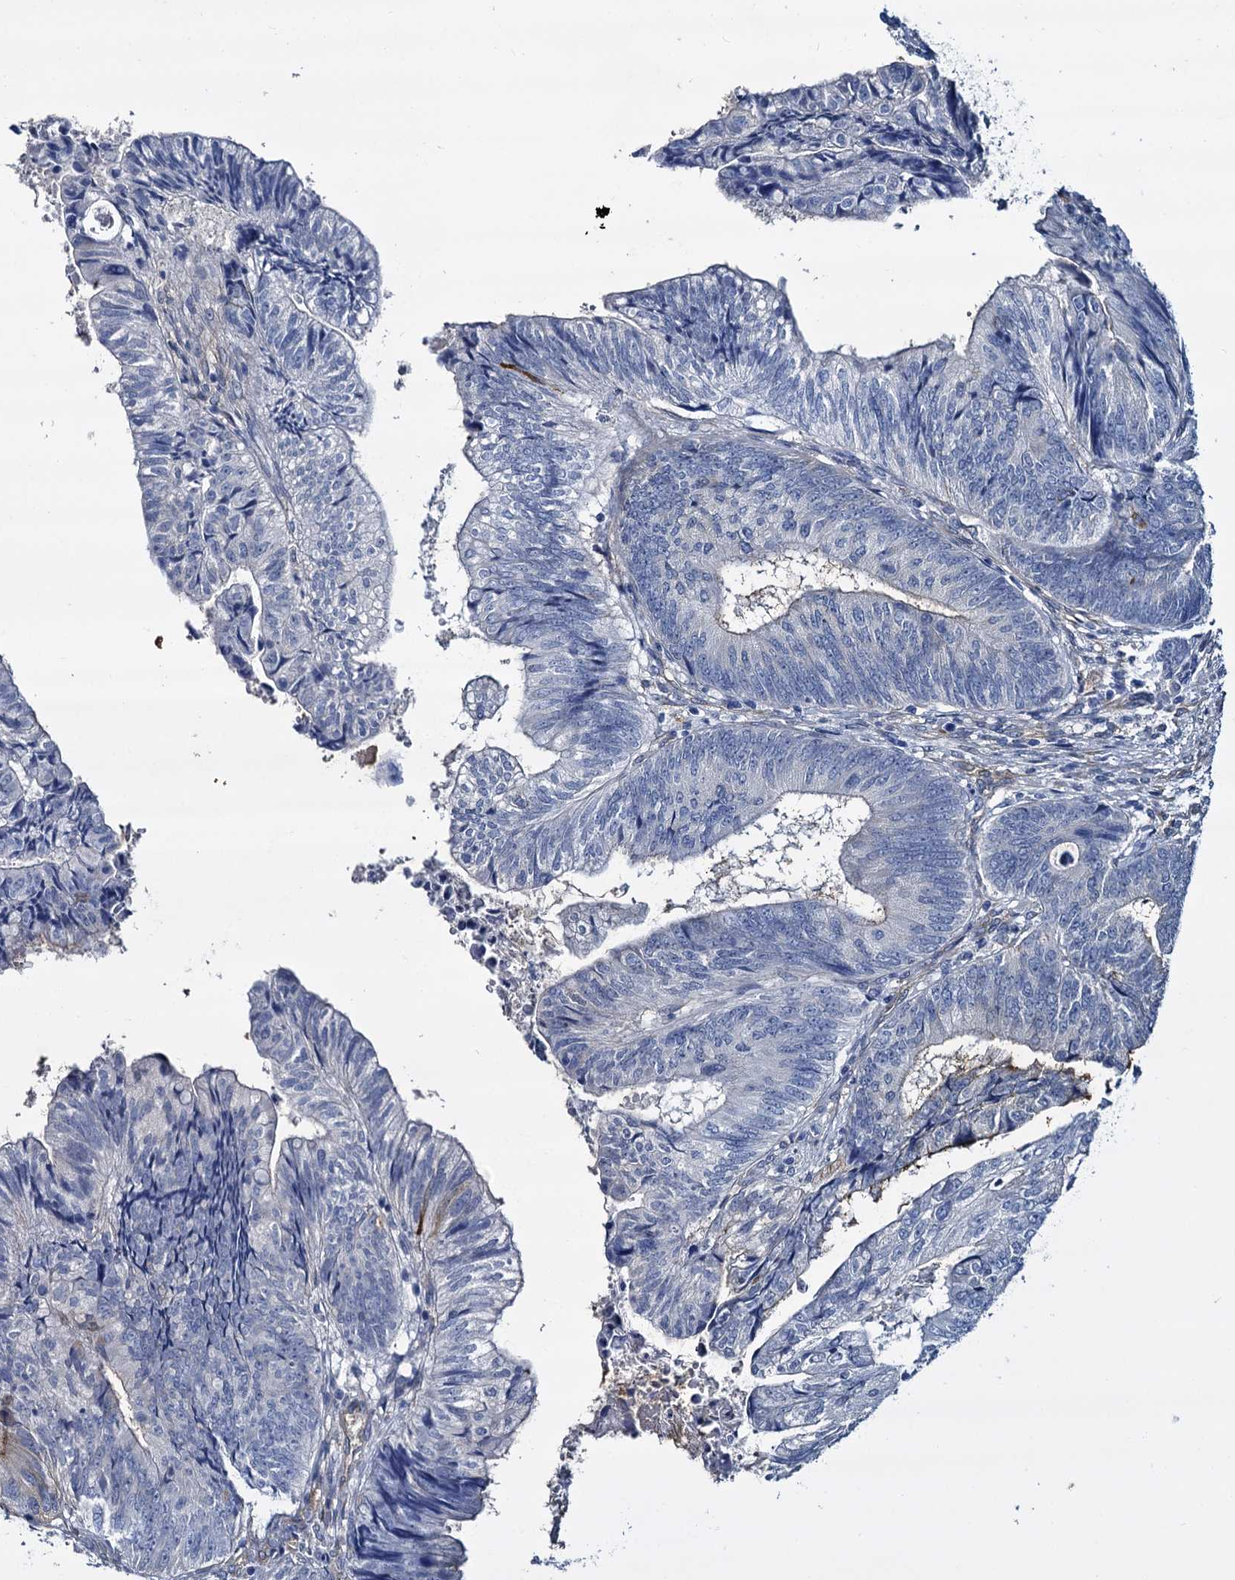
{"staining": {"intensity": "moderate", "quantity": "<25%", "location": "cytoplasmic/membranous"}, "tissue": "colorectal cancer", "cell_type": "Tumor cells", "image_type": "cancer", "snomed": [{"axis": "morphology", "description": "Adenocarcinoma, NOS"}, {"axis": "topography", "description": "Colon"}], "caption": "Human adenocarcinoma (colorectal) stained with a brown dye reveals moderate cytoplasmic/membranous positive staining in about <25% of tumor cells.", "gene": "STXBP1", "patient": {"sex": "female", "age": 67}}